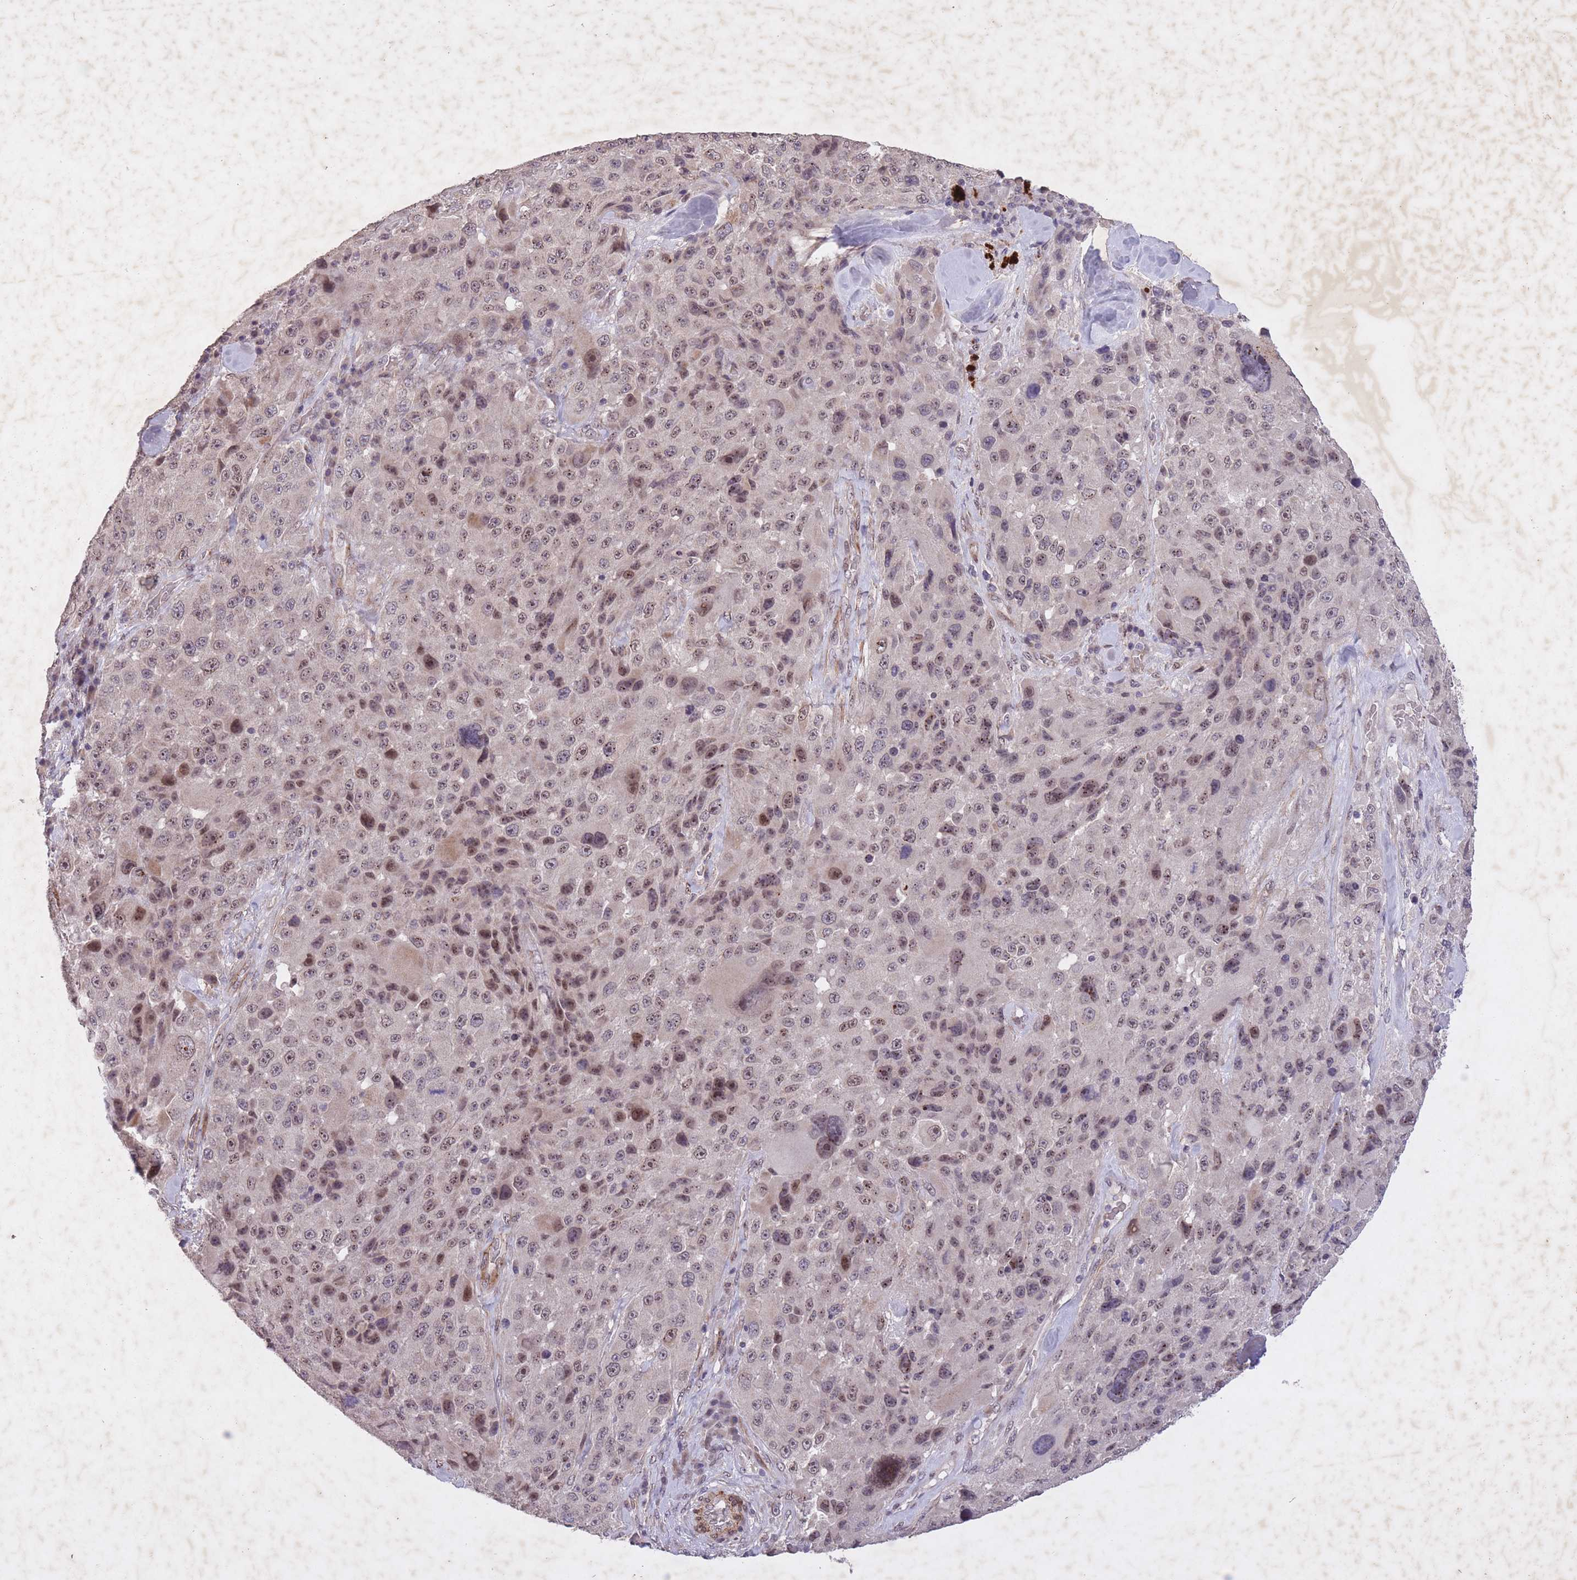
{"staining": {"intensity": "moderate", "quantity": ">75%", "location": "nuclear"}, "tissue": "melanoma", "cell_type": "Tumor cells", "image_type": "cancer", "snomed": [{"axis": "morphology", "description": "Malignant melanoma, Metastatic site"}, {"axis": "topography", "description": "Lymph node"}], "caption": "Melanoma was stained to show a protein in brown. There is medium levels of moderate nuclear staining in approximately >75% of tumor cells.", "gene": "CBX6", "patient": {"sex": "male", "age": 62}}